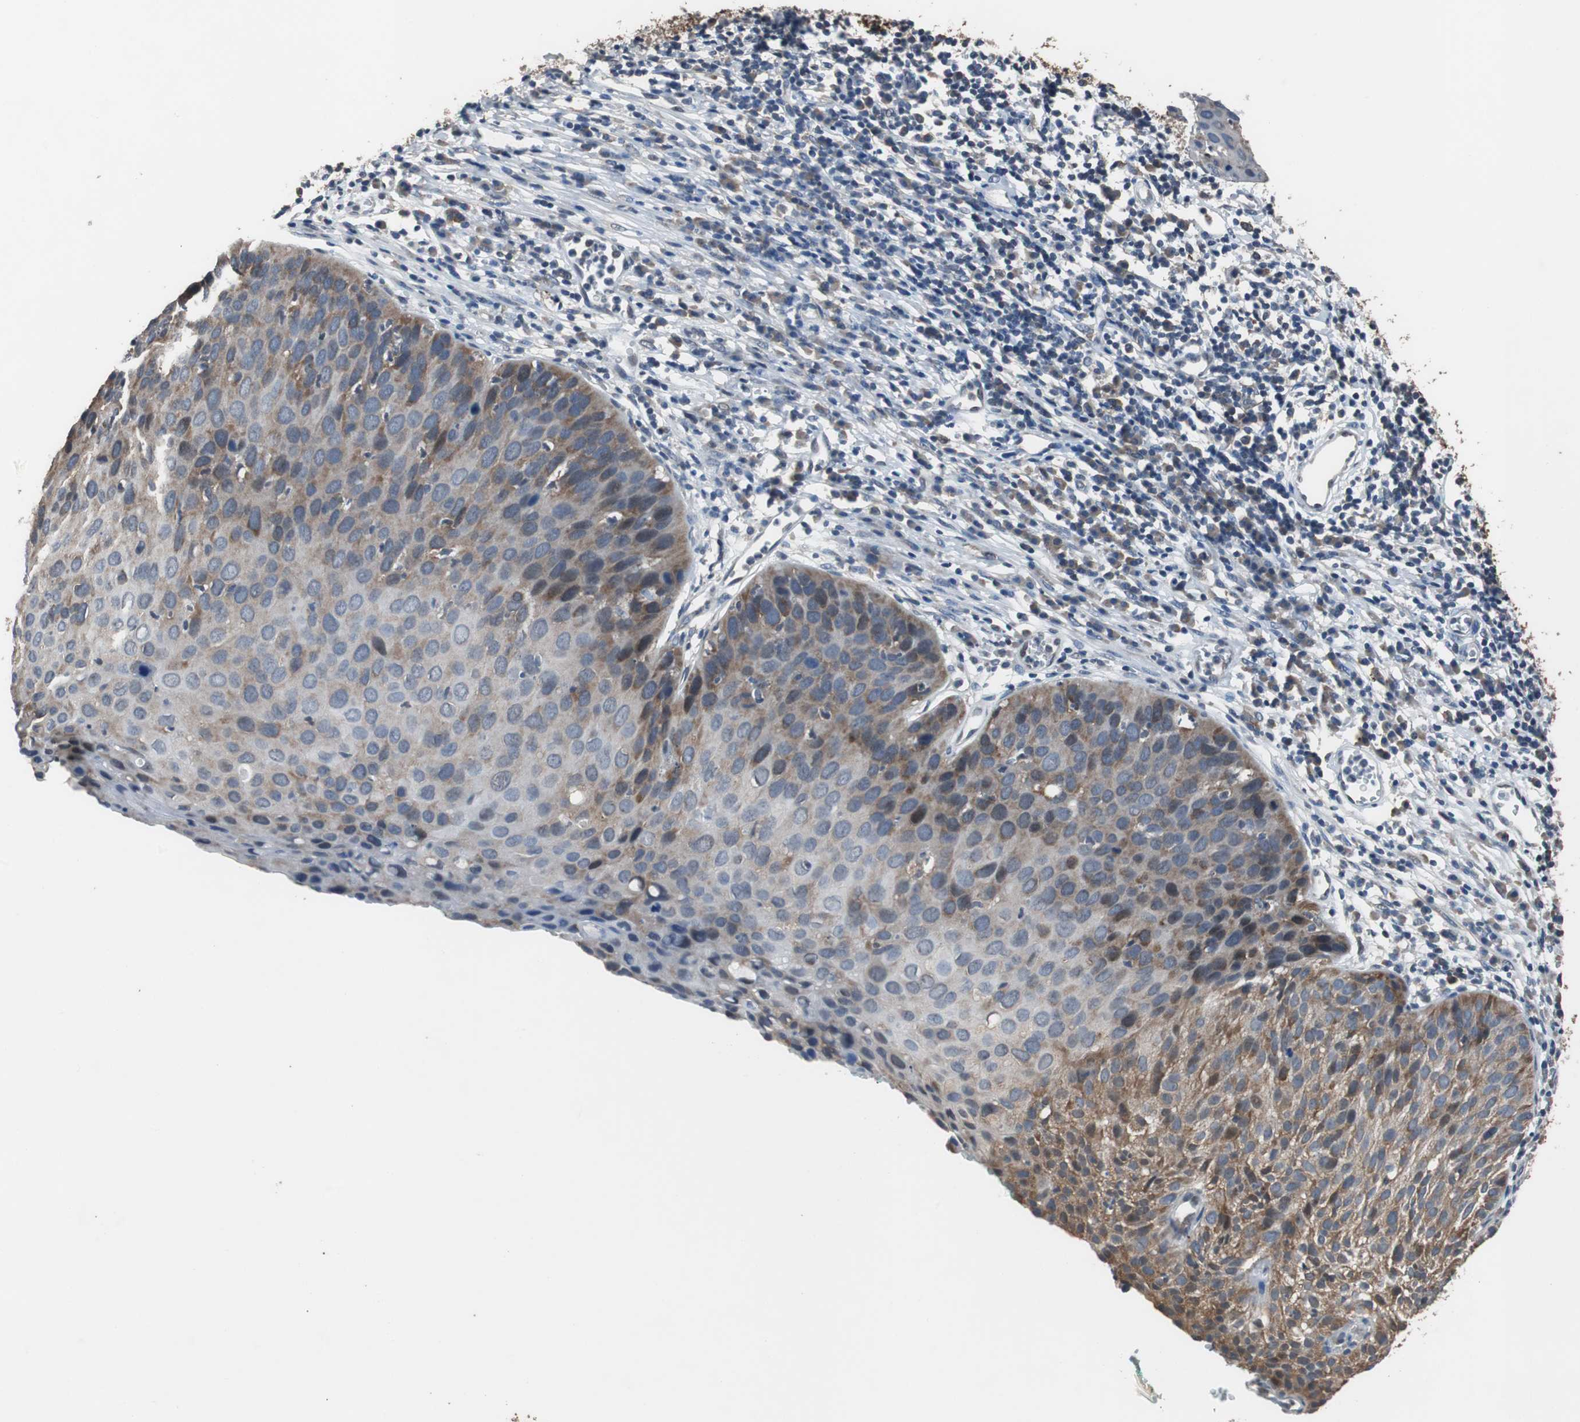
{"staining": {"intensity": "moderate", "quantity": "<25%", "location": "cytoplasmic/membranous"}, "tissue": "cervical cancer", "cell_type": "Tumor cells", "image_type": "cancer", "snomed": [{"axis": "morphology", "description": "Squamous cell carcinoma, NOS"}, {"axis": "topography", "description": "Cervix"}], "caption": "Immunohistochemistry (IHC) staining of squamous cell carcinoma (cervical), which shows low levels of moderate cytoplasmic/membranous positivity in about <25% of tumor cells indicating moderate cytoplasmic/membranous protein staining. The staining was performed using DAB (3,3'-diaminobenzidine) (brown) for protein detection and nuclei were counterstained in hematoxylin (blue).", "gene": "USP10", "patient": {"sex": "female", "age": 38}}